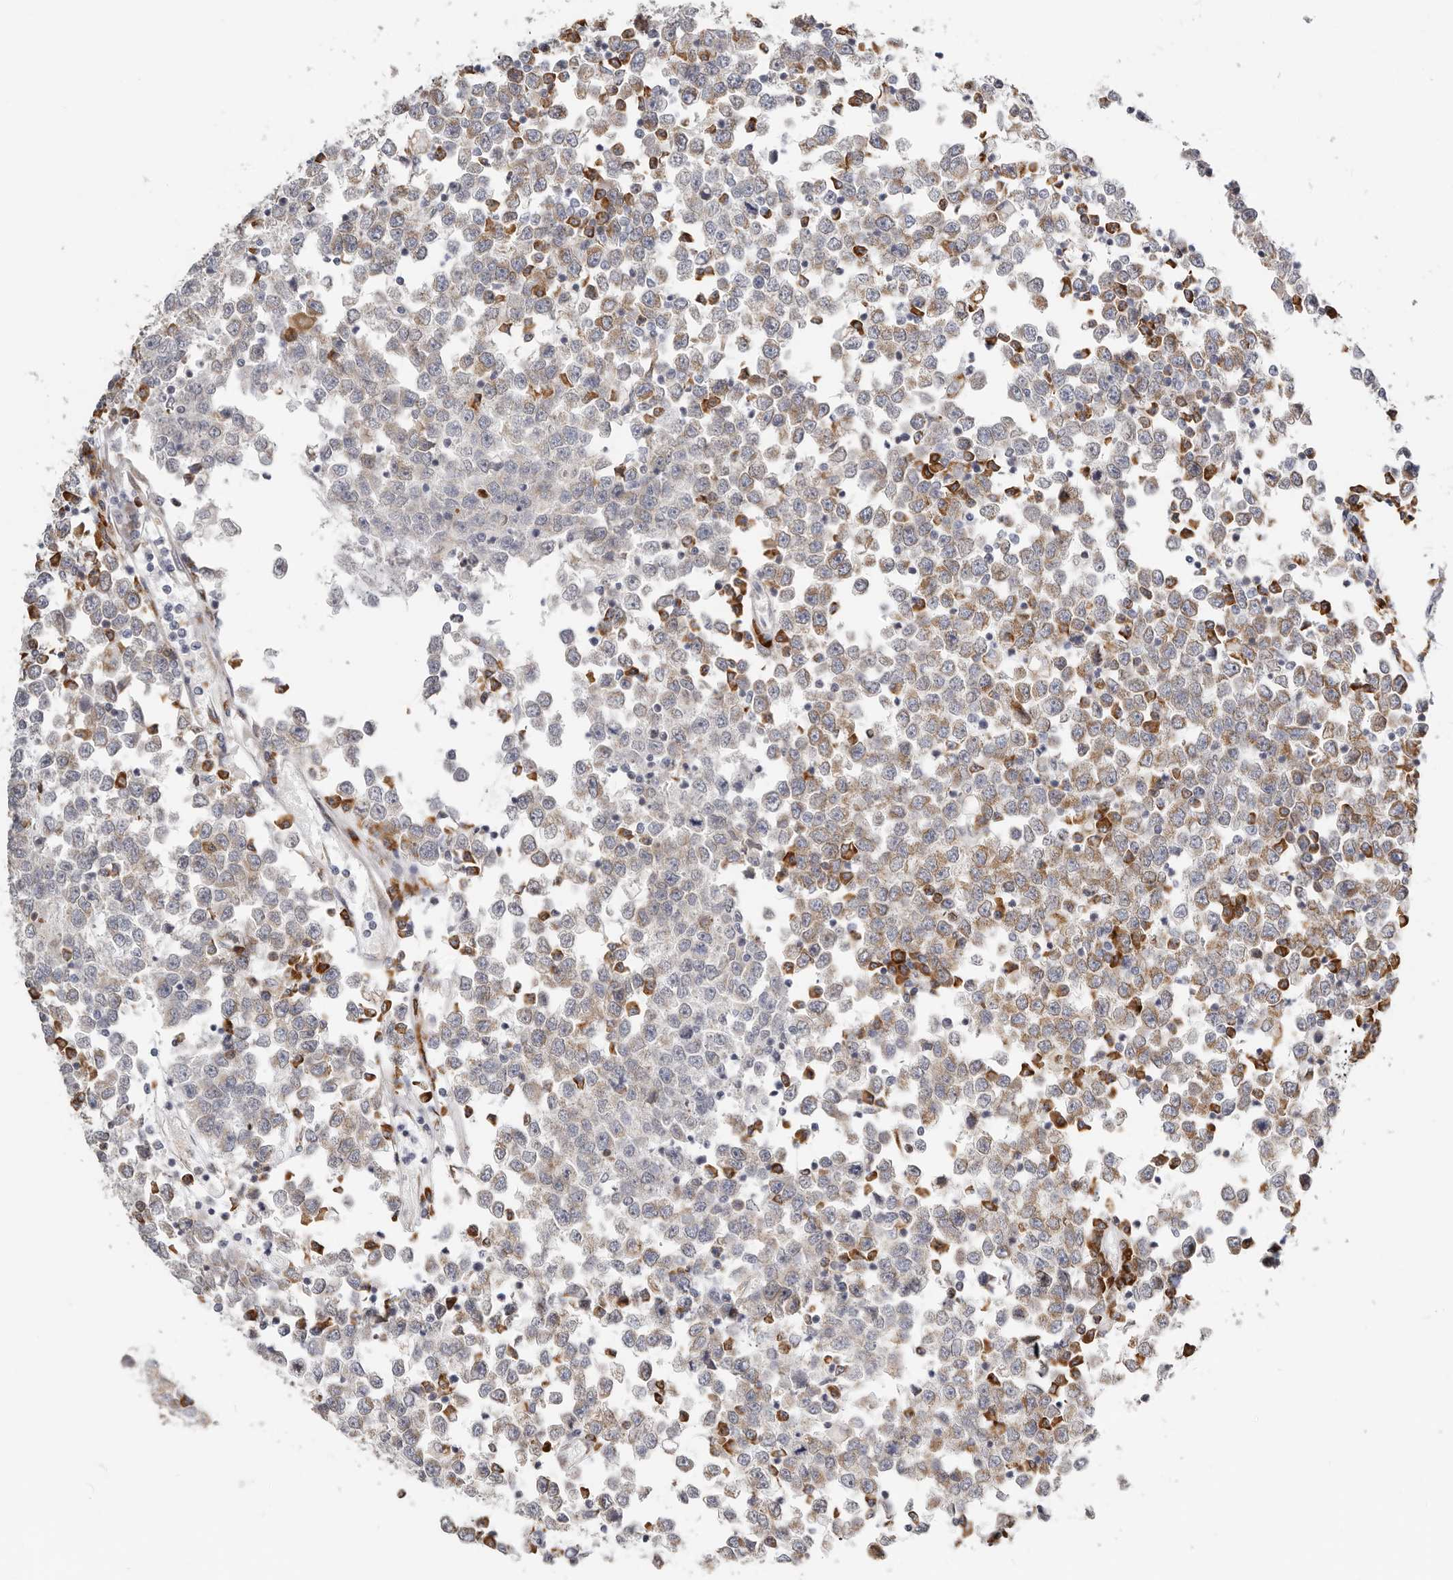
{"staining": {"intensity": "moderate", "quantity": "25%-75%", "location": "cytoplasmic/membranous"}, "tissue": "testis cancer", "cell_type": "Tumor cells", "image_type": "cancer", "snomed": [{"axis": "morphology", "description": "Seminoma, NOS"}, {"axis": "topography", "description": "Testis"}], "caption": "Immunohistochemistry (IHC) micrograph of neoplastic tissue: human testis seminoma stained using immunohistochemistry (IHC) demonstrates medium levels of moderate protein expression localized specifically in the cytoplasmic/membranous of tumor cells, appearing as a cytoplasmic/membranous brown color.", "gene": "IL32", "patient": {"sex": "male", "age": 65}}